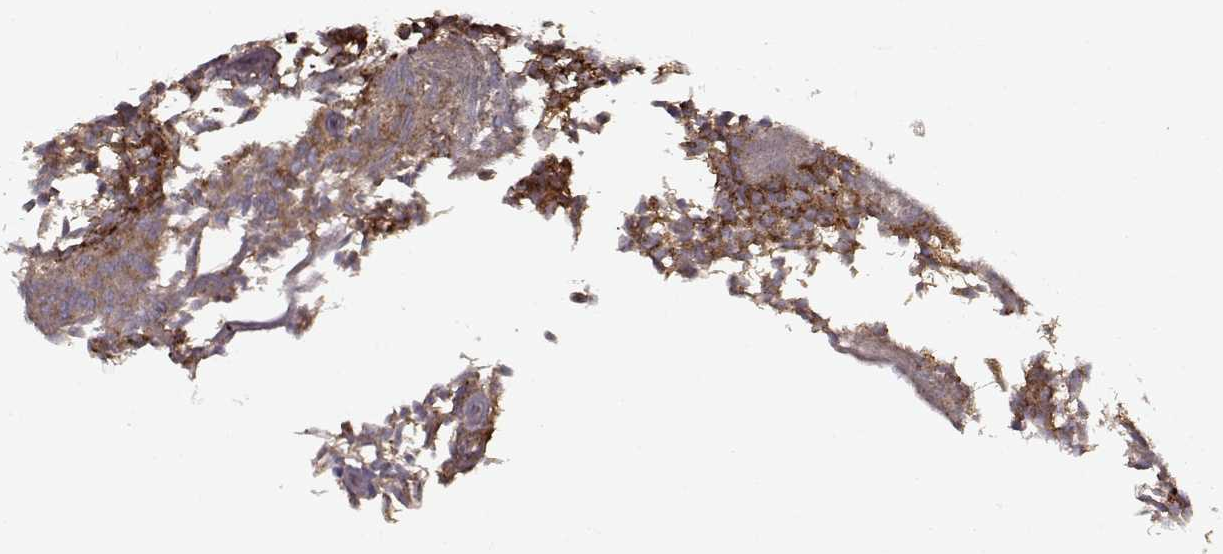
{"staining": {"intensity": "strong", "quantity": ">75%", "location": "cytoplasmic/membranous"}, "tissue": "urothelial cancer", "cell_type": "Tumor cells", "image_type": "cancer", "snomed": [{"axis": "morphology", "description": "Urothelial carcinoma, Low grade"}, {"axis": "topography", "description": "Urinary bladder"}], "caption": "Tumor cells show high levels of strong cytoplasmic/membranous staining in approximately >75% of cells in low-grade urothelial carcinoma.", "gene": "IFRD2", "patient": {"sex": "male", "age": 77}}